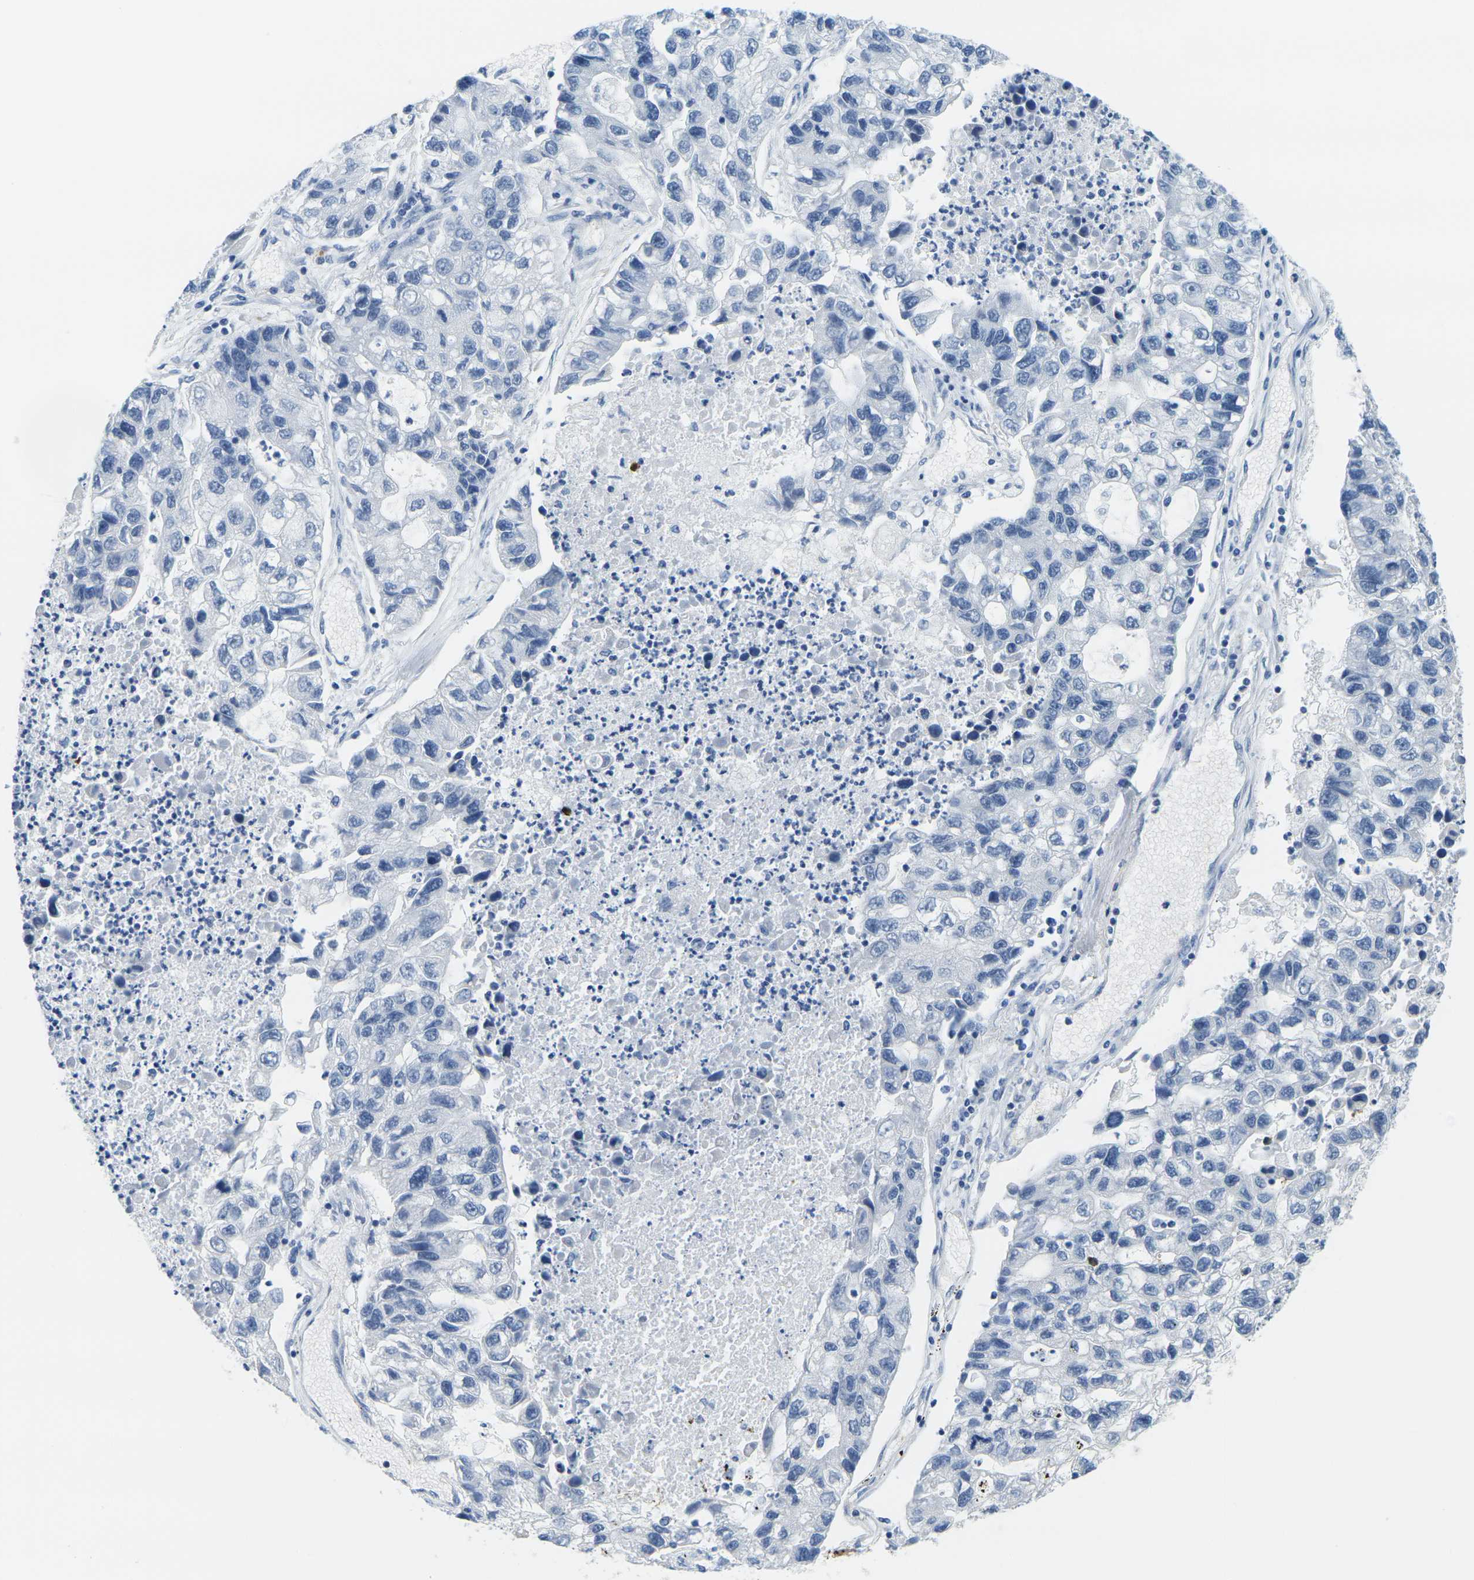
{"staining": {"intensity": "negative", "quantity": "none", "location": "none"}, "tissue": "lung cancer", "cell_type": "Tumor cells", "image_type": "cancer", "snomed": [{"axis": "morphology", "description": "Adenocarcinoma, NOS"}, {"axis": "topography", "description": "Lung"}], "caption": "Immunohistochemistry (IHC) of human lung cancer reveals no staining in tumor cells.", "gene": "GPR15", "patient": {"sex": "female", "age": 51}}